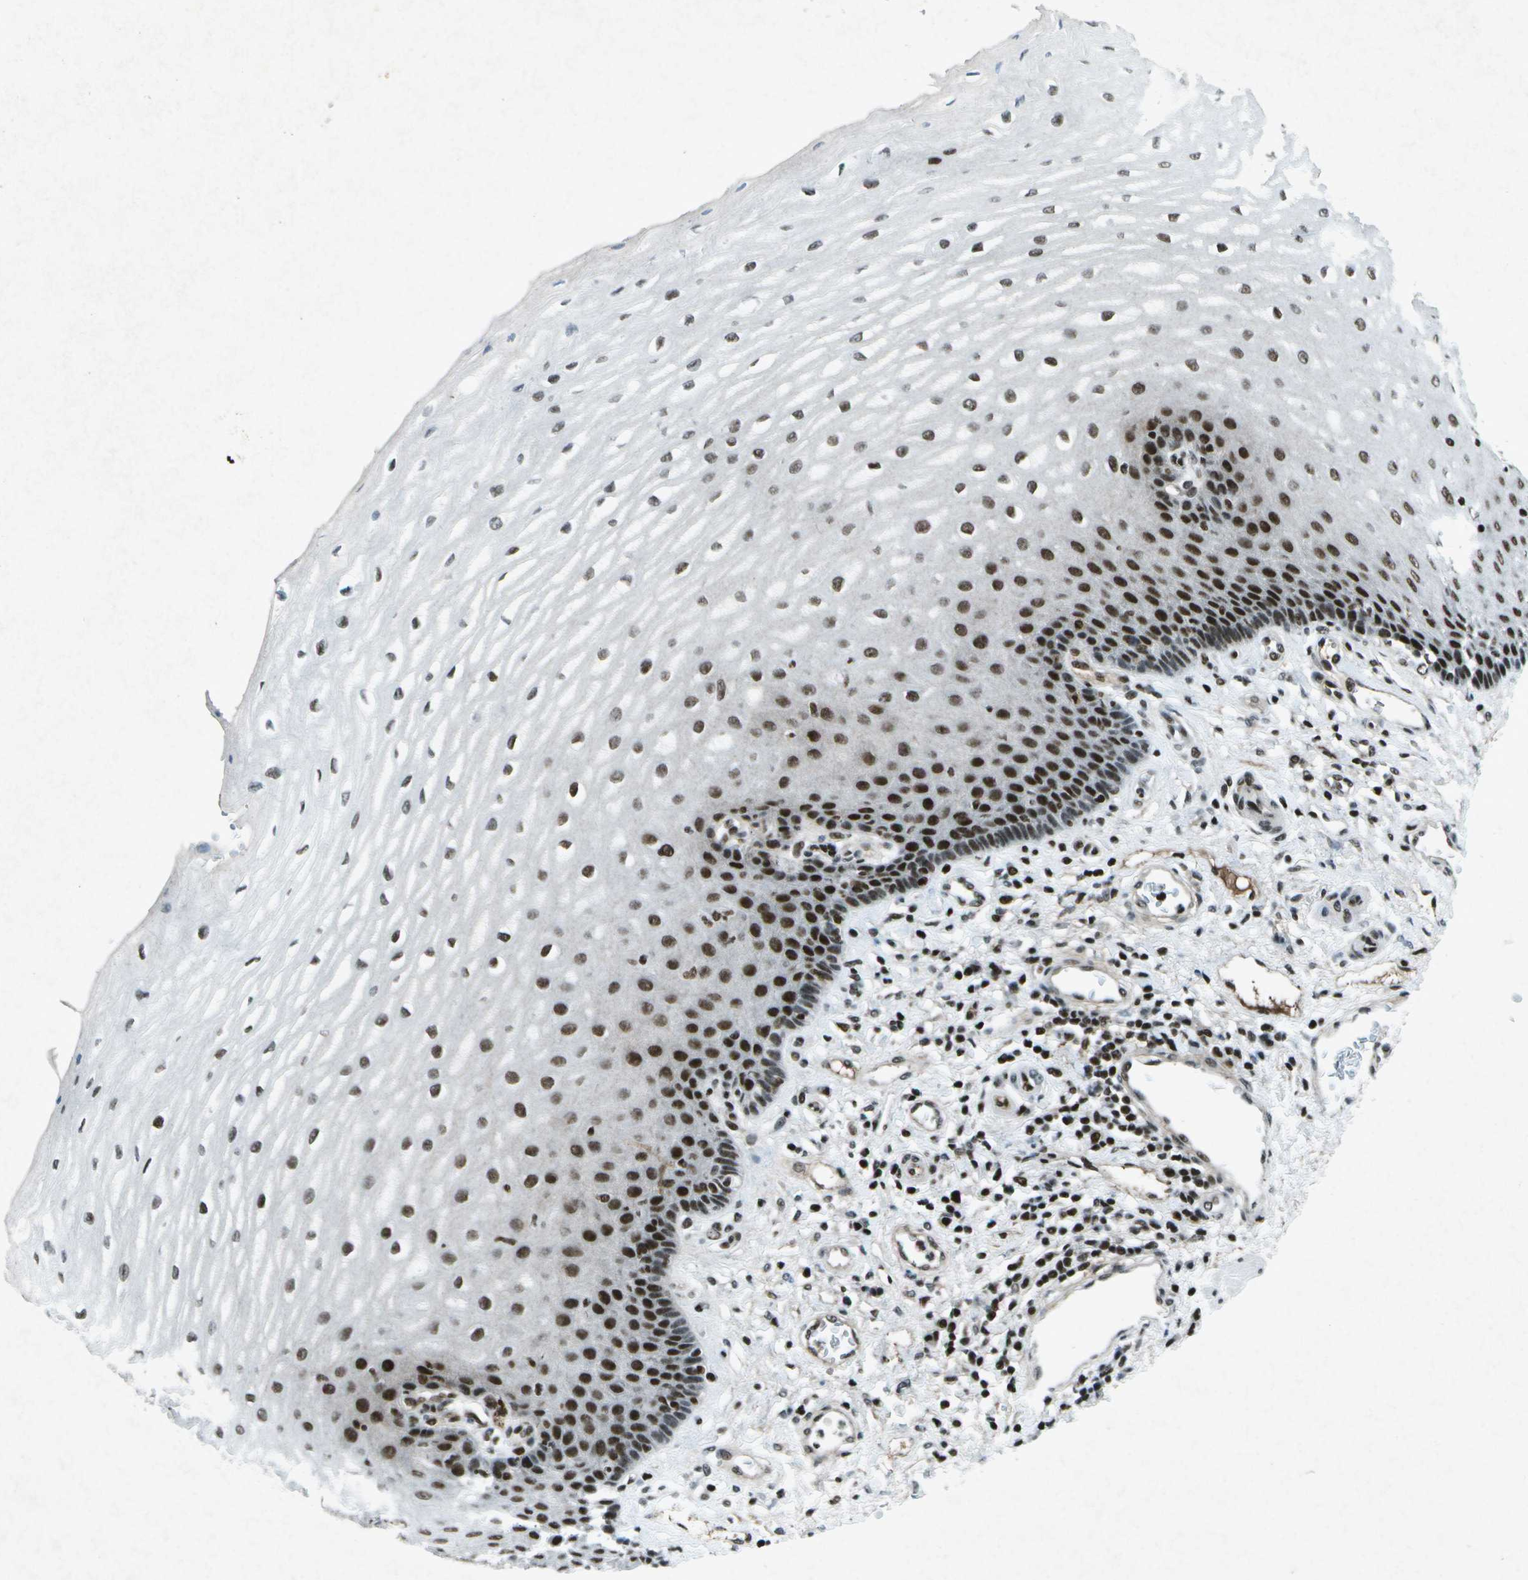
{"staining": {"intensity": "strong", "quantity": ">75%", "location": "nuclear"}, "tissue": "esophagus", "cell_type": "Squamous epithelial cells", "image_type": "normal", "snomed": [{"axis": "morphology", "description": "Normal tissue, NOS"}, {"axis": "topography", "description": "Esophagus"}], "caption": "The micrograph displays staining of benign esophagus, revealing strong nuclear protein staining (brown color) within squamous epithelial cells. Ihc stains the protein of interest in brown and the nuclei are stained blue.", "gene": "MTA2", "patient": {"sex": "male", "age": 54}}